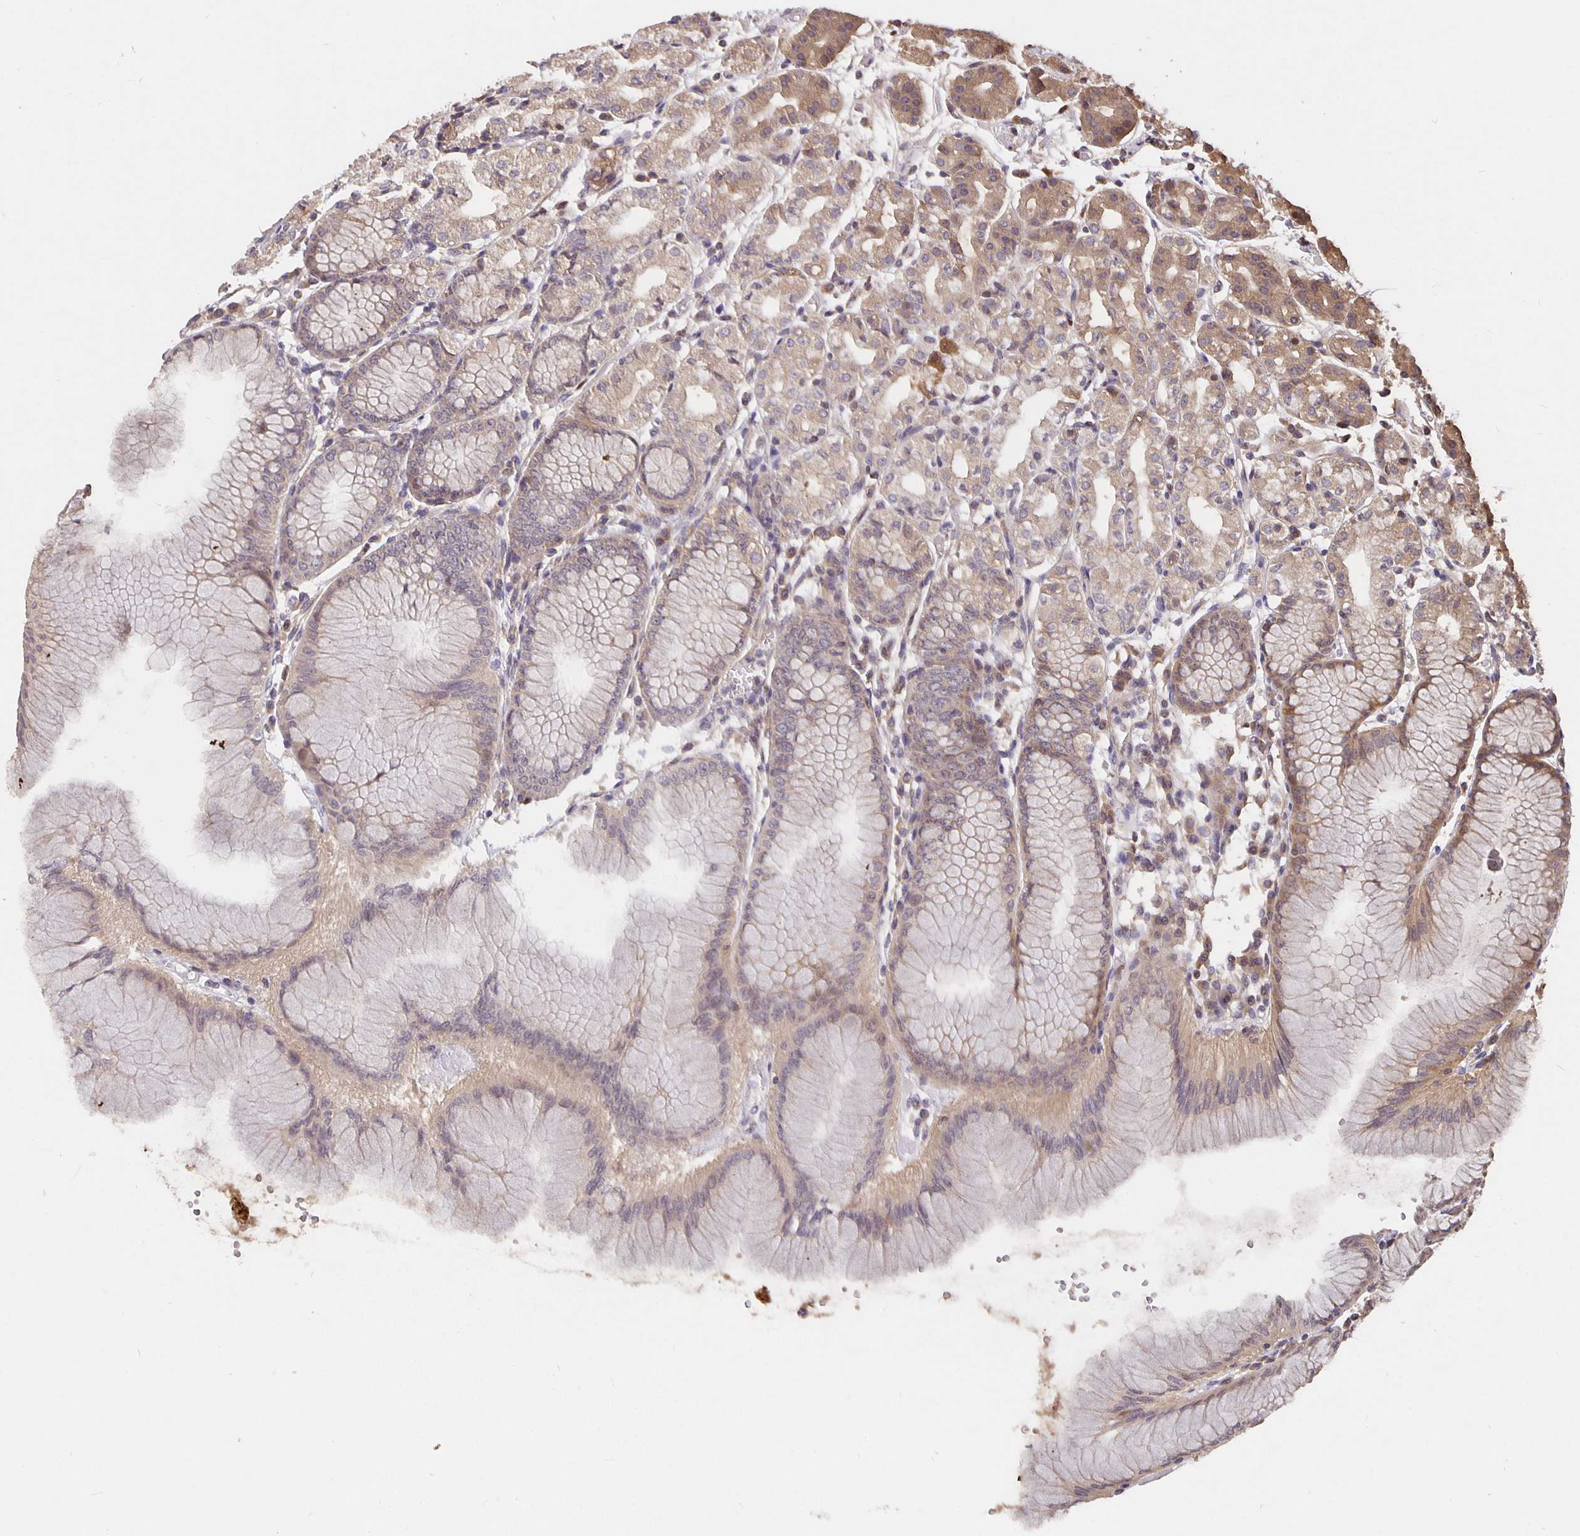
{"staining": {"intensity": "weak", "quantity": "25%-75%", "location": "cytoplasmic/membranous"}, "tissue": "stomach", "cell_type": "Glandular cells", "image_type": "normal", "snomed": [{"axis": "morphology", "description": "Normal tissue, NOS"}, {"axis": "topography", "description": "Stomach"}], "caption": "Stomach stained for a protein (brown) shows weak cytoplasmic/membranous positive staining in about 25%-75% of glandular cells.", "gene": "NOG", "patient": {"sex": "female", "age": 57}}